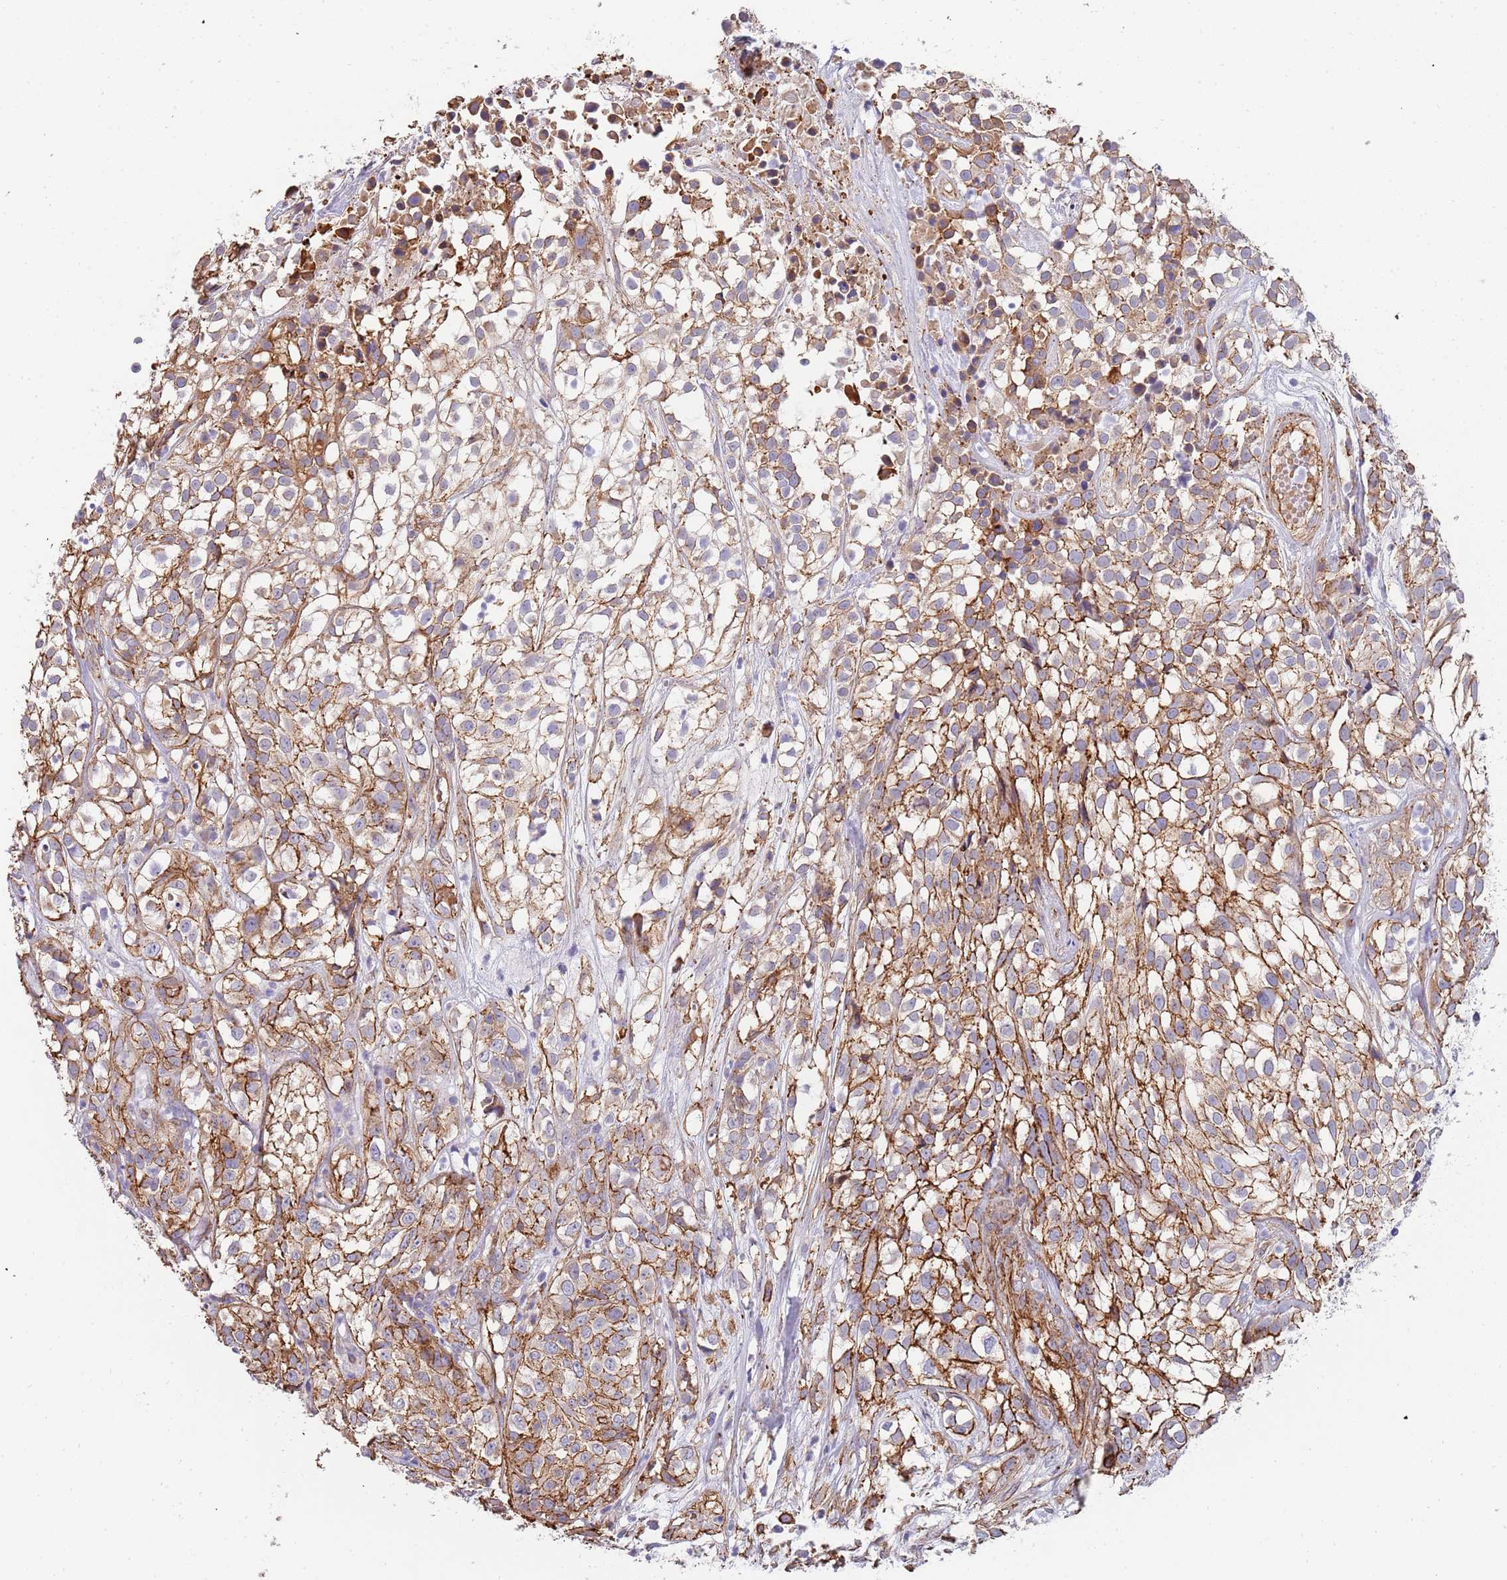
{"staining": {"intensity": "moderate", "quantity": ">75%", "location": "cytoplasmic/membranous"}, "tissue": "urothelial cancer", "cell_type": "Tumor cells", "image_type": "cancer", "snomed": [{"axis": "morphology", "description": "Urothelial carcinoma, High grade"}, {"axis": "topography", "description": "Urinary bladder"}], "caption": "Urothelial cancer was stained to show a protein in brown. There is medium levels of moderate cytoplasmic/membranous staining in approximately >75% of tumor cells. The protein of interest is shown in brown color, while the nuclei are stained blue.", "gene": "GFRAL", "patient": {"sex": "male", "age": 56}}